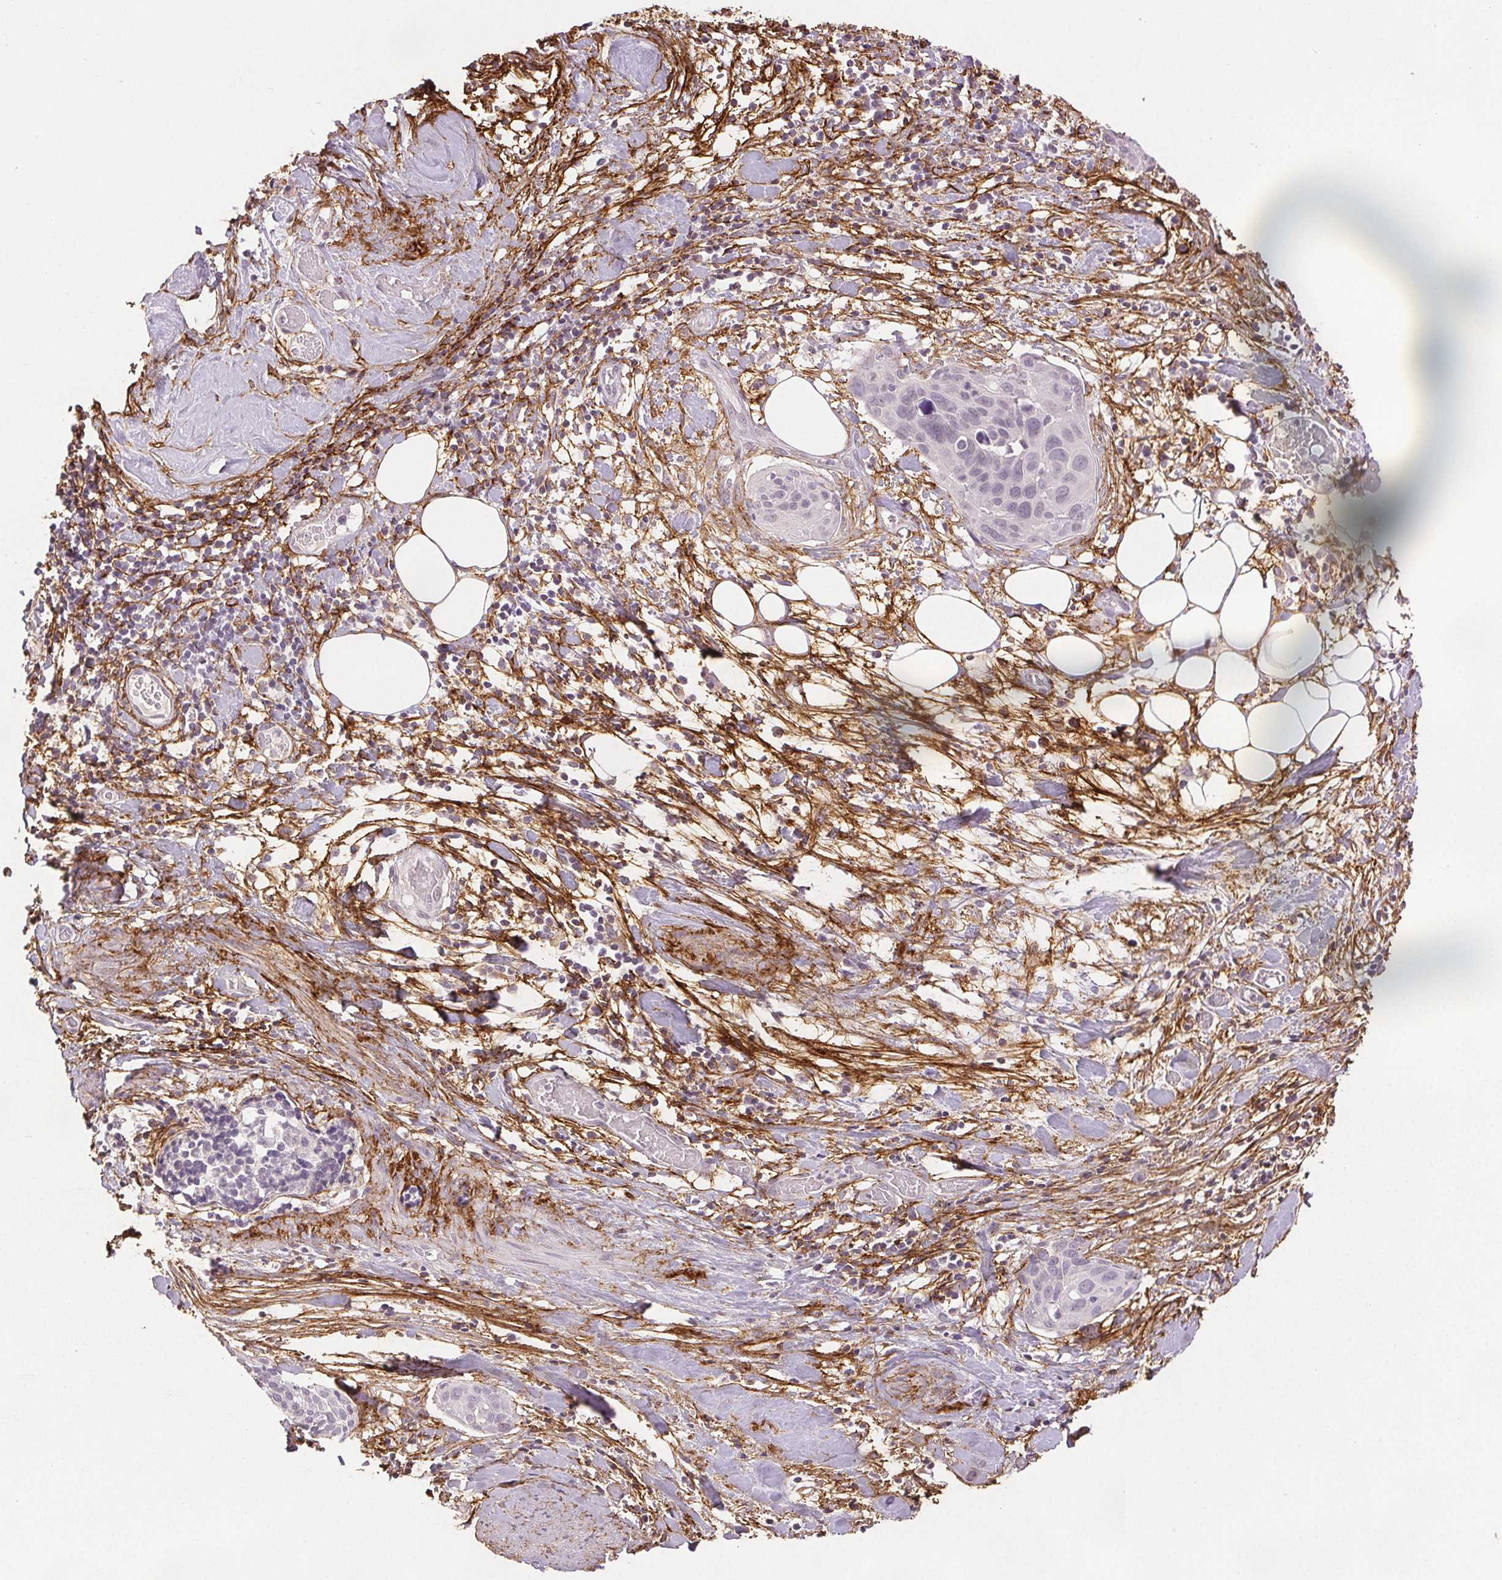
{"staining": {"intensity": "negative", "quantity": "none", "location": "none"}, "tissue": "cervical cancer", "cell_type": "Tumor cells", "image_type": "cancer", "snomed": [{"axis": "morphology", "description": "Squamous cell carcinoma, NOS"}, {"axis": "topography", "description": "Cervix"}], "caption": "Immunohistochemical staining of cervical cancer (squamous cell carcinoma) exhibits no significant positivity in tumor cells.", "gene": "FBN1", "patient": {"sex": "female", "age": 39}}